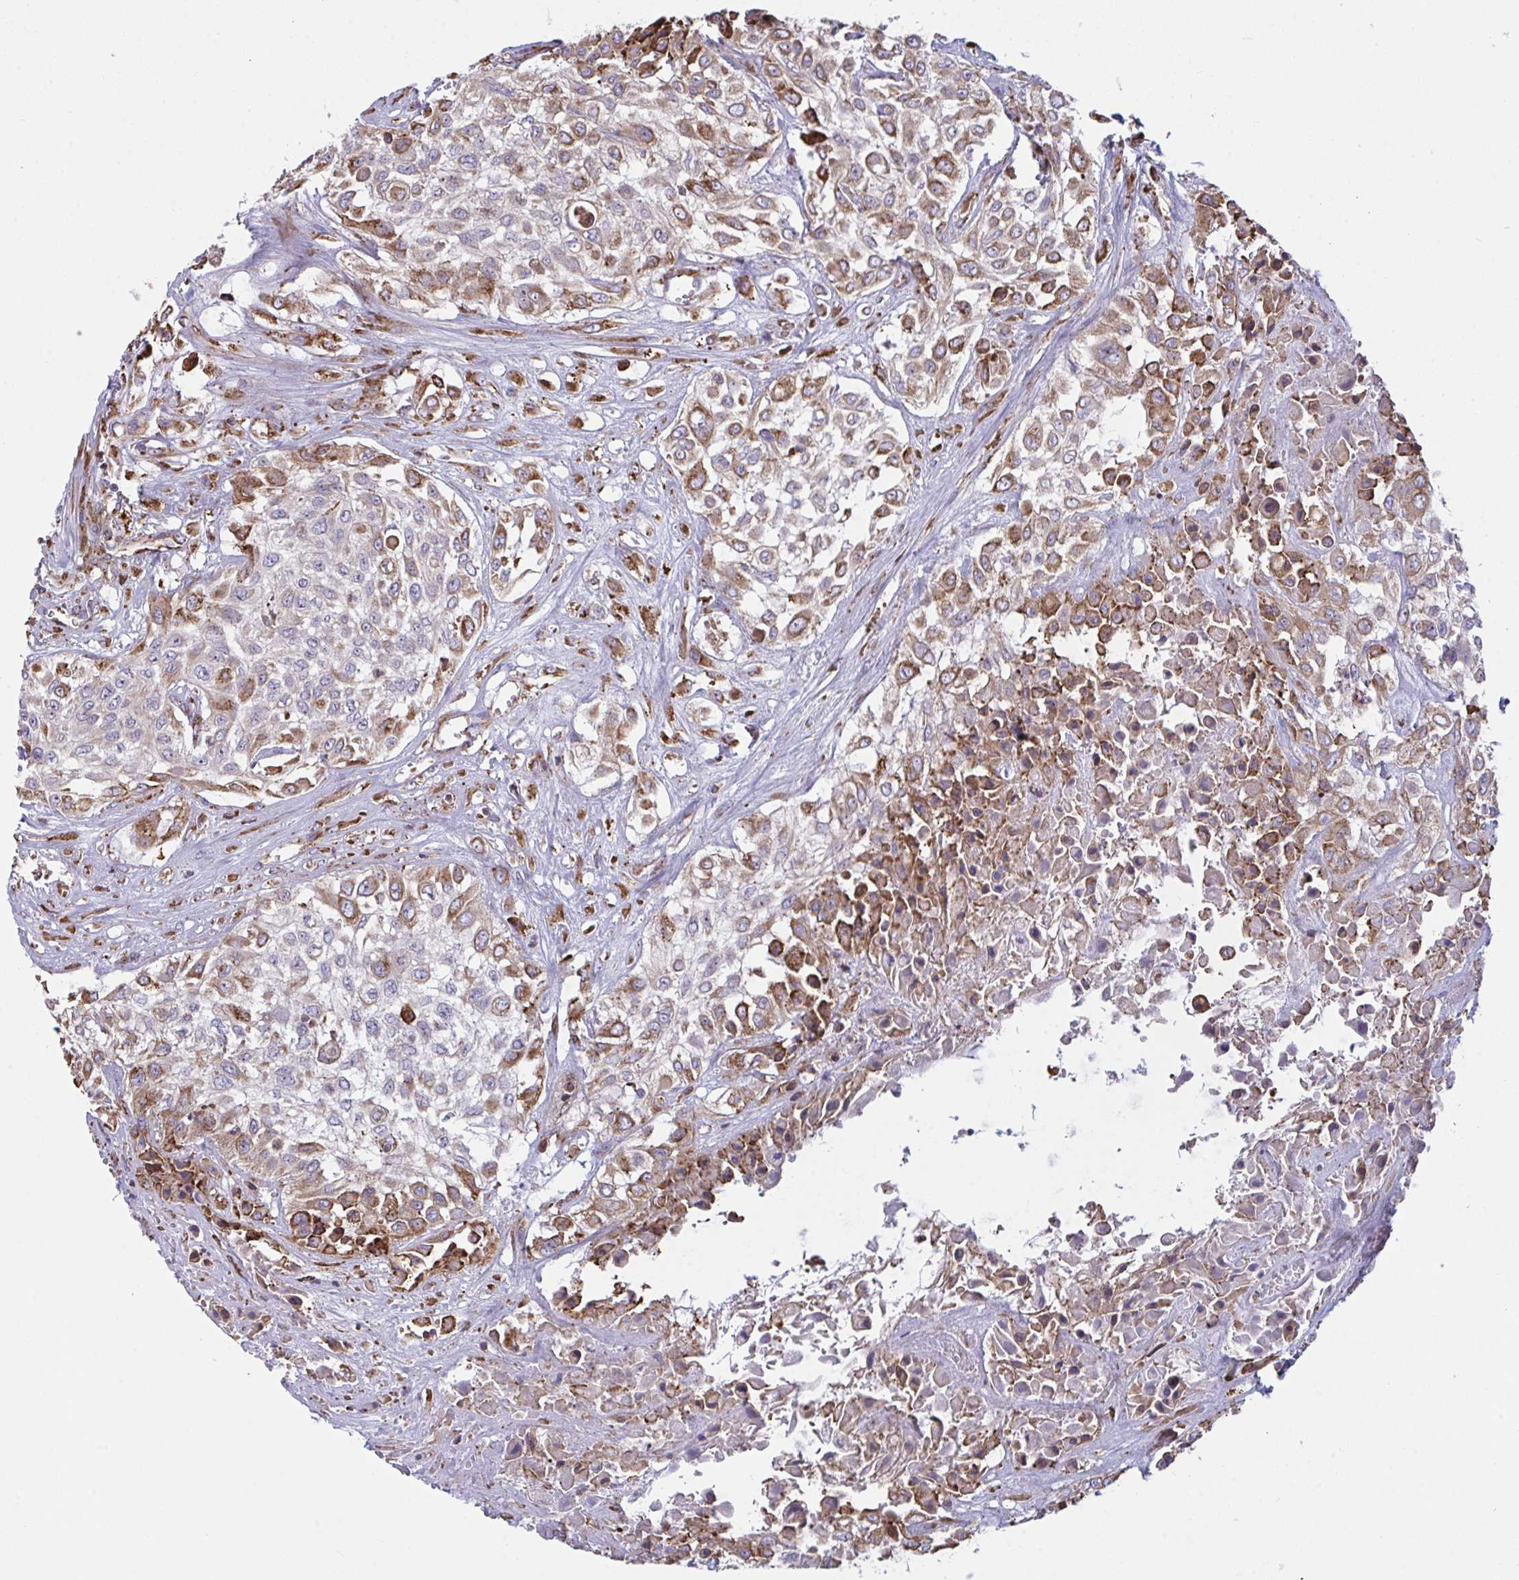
{"staining": {"intensity": "weak", "quantity": "25%-75%", "location": "cytoplasmic/membranous"}, "tissue": "urothelial cancer", "cell_type": "Tumor cells", "image_type": "cancer", "snomed": [{"axis": "morphology", "description": "Urothelial carcinoma, High grade"}, {"axis": "topography", "description": "Urinary bladder"}], "caption": "Brown immunohistochemical staining in urothelial carcinoma (high-grade) reveals weak cytoplasmic/membranous positivity in approximately 25%-75% of tumor cells. (Brightfield microscopy of DAB IHC at high magnification).", "gene": "MYMK", "patient": {"sex": "male", "age": 57}}